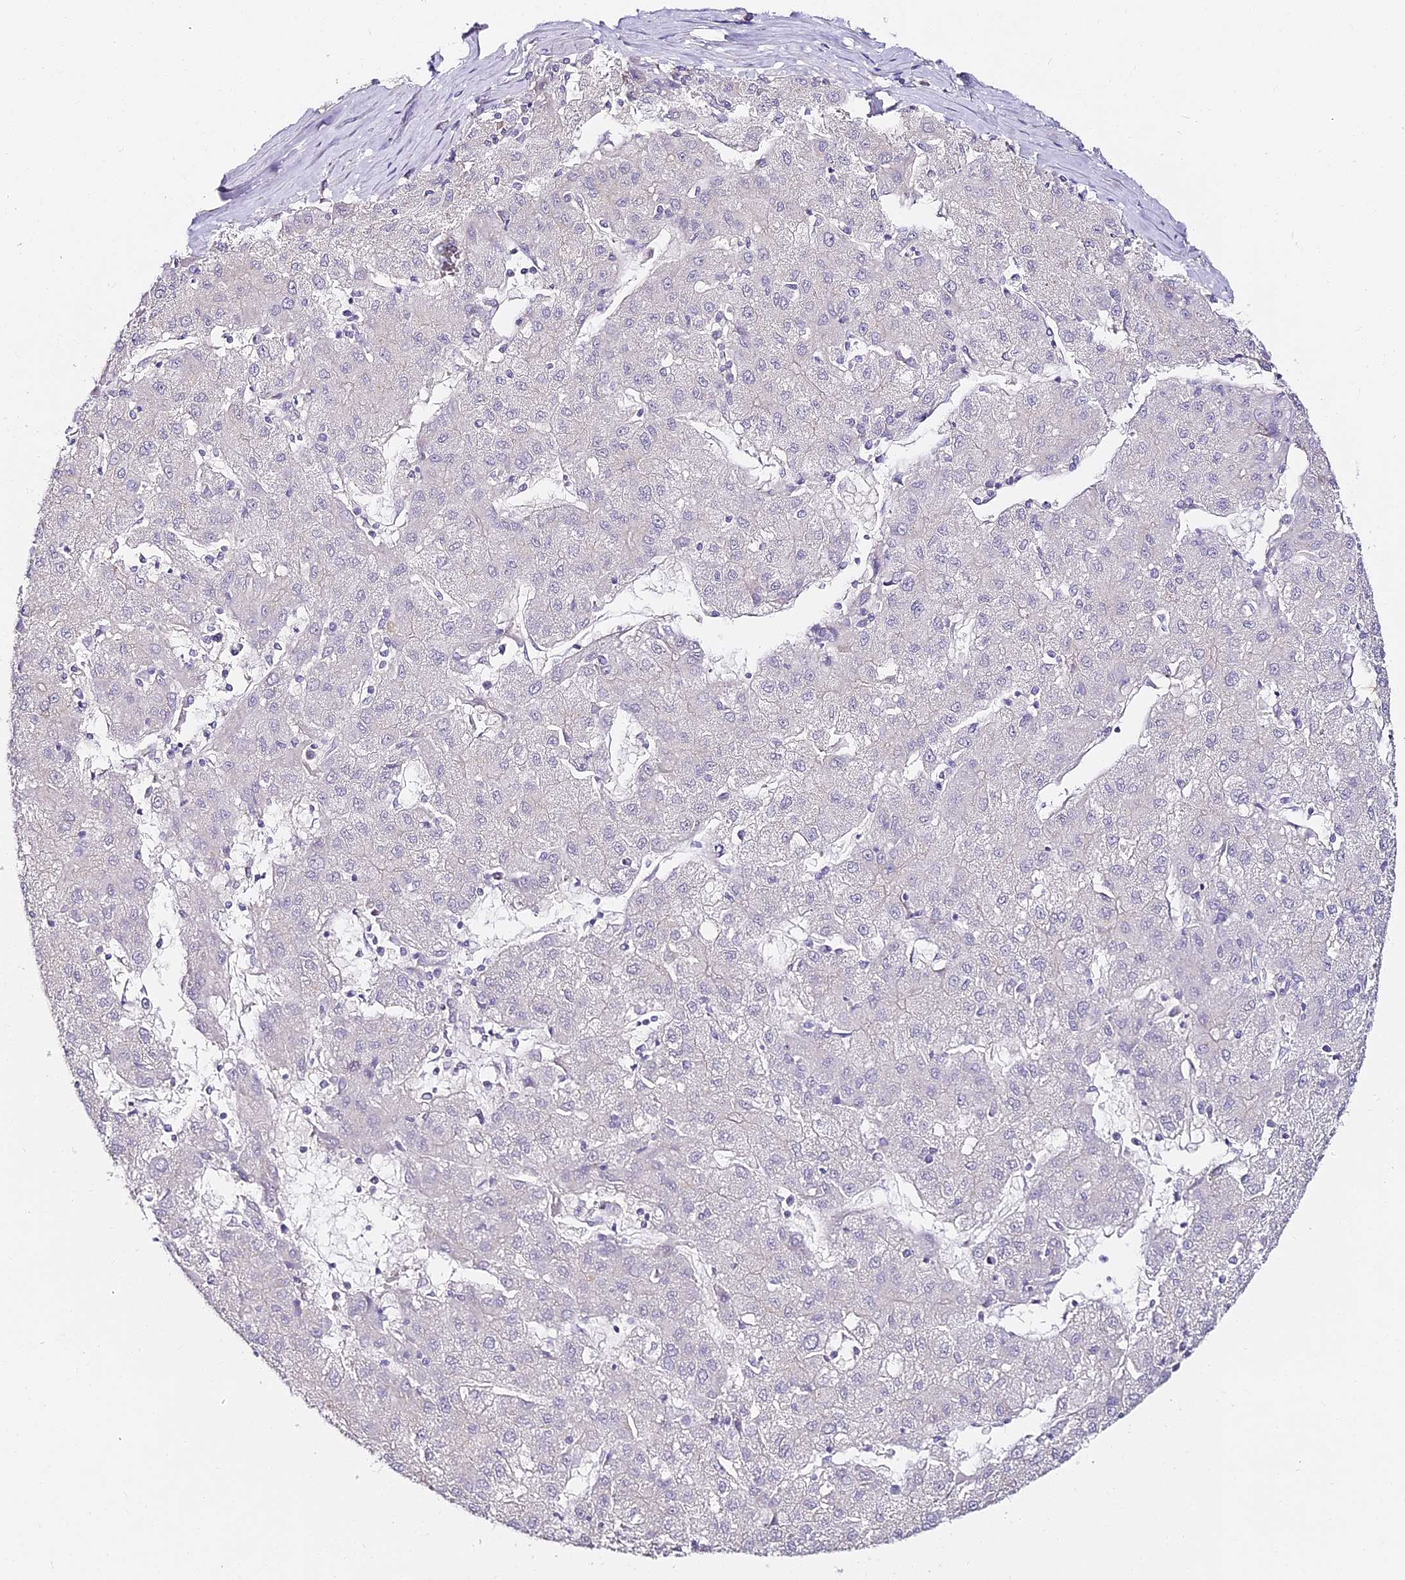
{"staining": {"intensity": "negative", "quantity": "none", "location": "none"}, "tissue": "liver cancer", "cell_type": "Tumor cells", "image_type": "cancer", "snomed": [{"axis": "morphology", "description": "Carcinoma, Hepatocellular, NOS"}, {"axis": "topography", "description": "Liver"}], "caption": "This photomicrograph is of liver hepatocellular carcinoma stained with immunohistochemistry to label a protein in brown with the nuclei are counter-stained blue. There is no positivity in tumor cells.", "gene": "ALPG", "patient": {"sex": "male", "age": 72}}